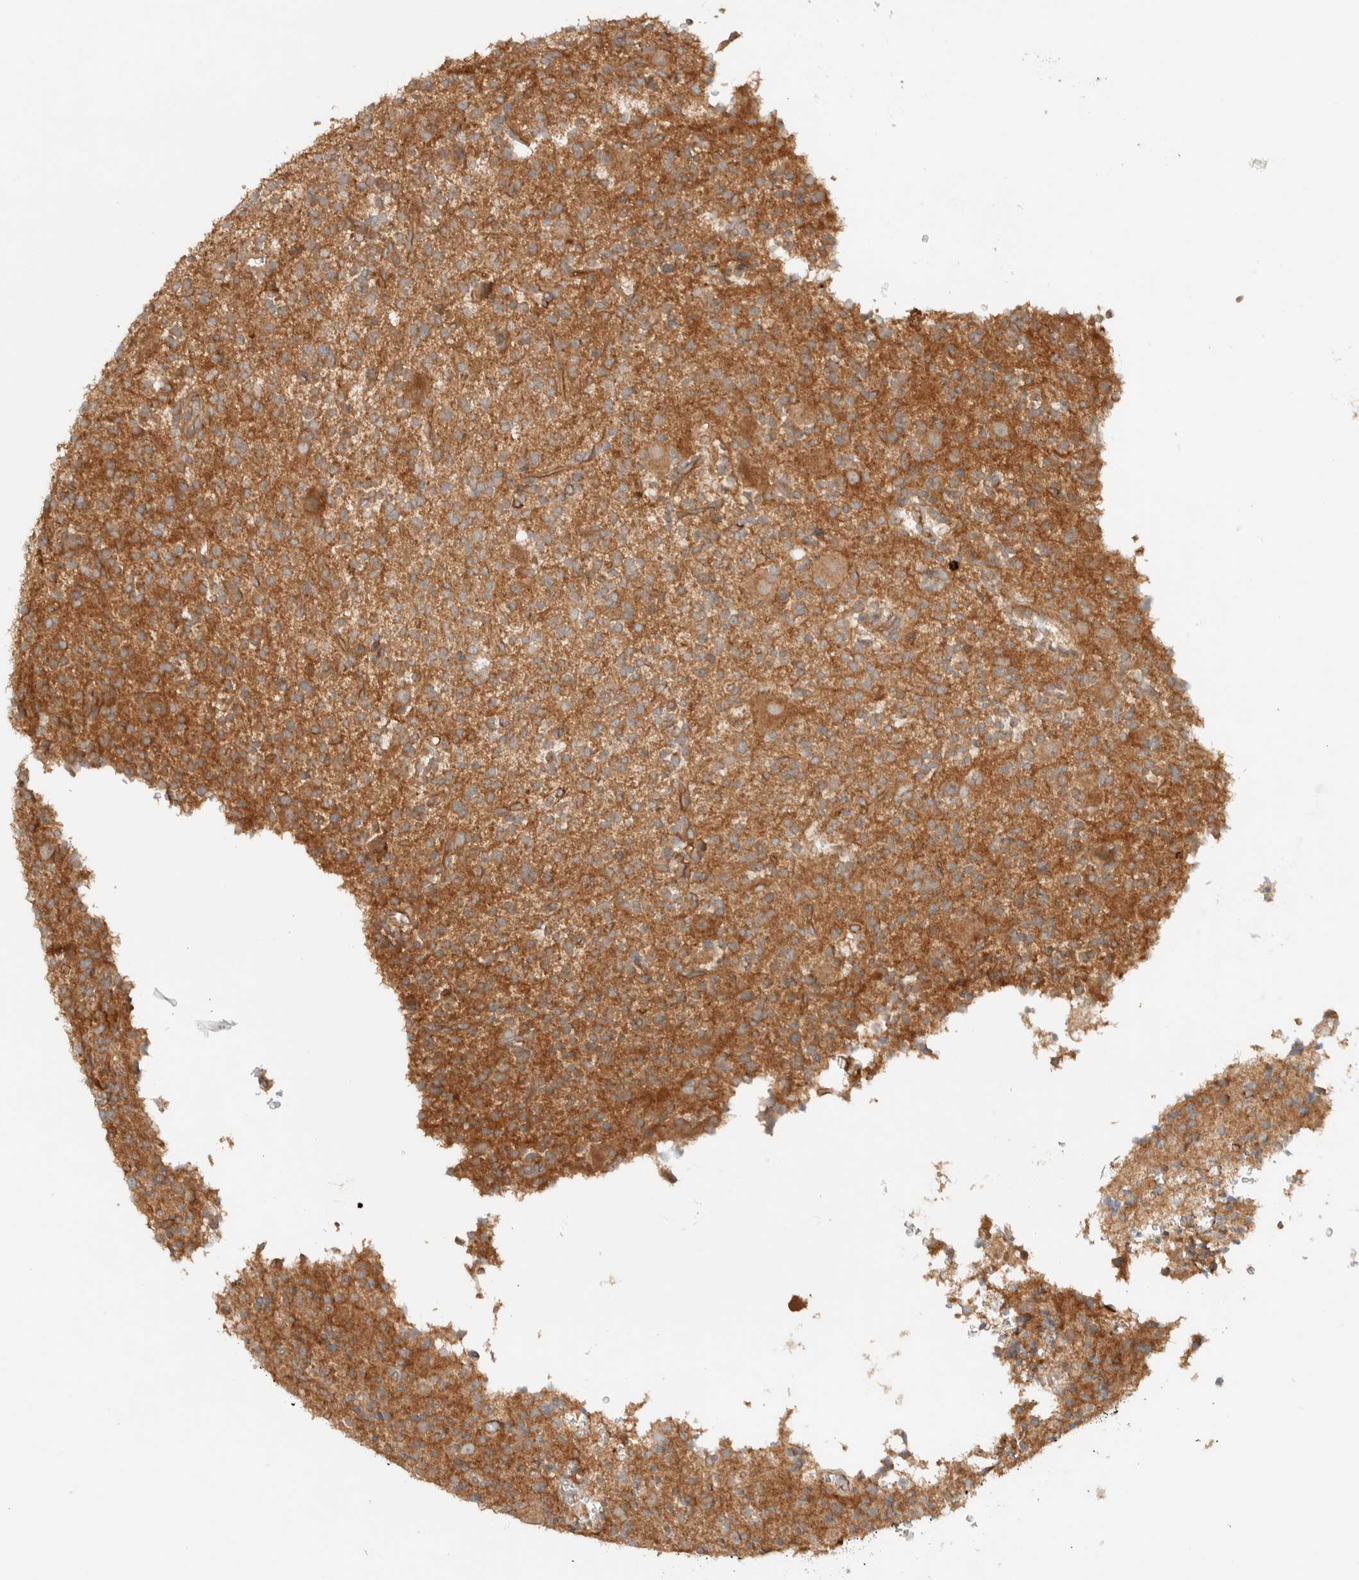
{"staining": {"intensity": "moderate", "quantity": ">75%", "location": "cytoplasmic/membranous"}, "tissue": "glioma", "cell_type": "Tumor cells", "image_type": "cancer", "snomed": [{"axis": "morphology", "description": "Glioma, malignant, High grade"}, {"axis": "topography", "description": "Brain"}], "caption": "Glioma stained for a protein (brown) demonstrates moderate cytoplasmic/membranous positive positivity in about >75% of tumor cells.", "gene": "FAM167A", "patient": {"sex": "male", "age": 34}}